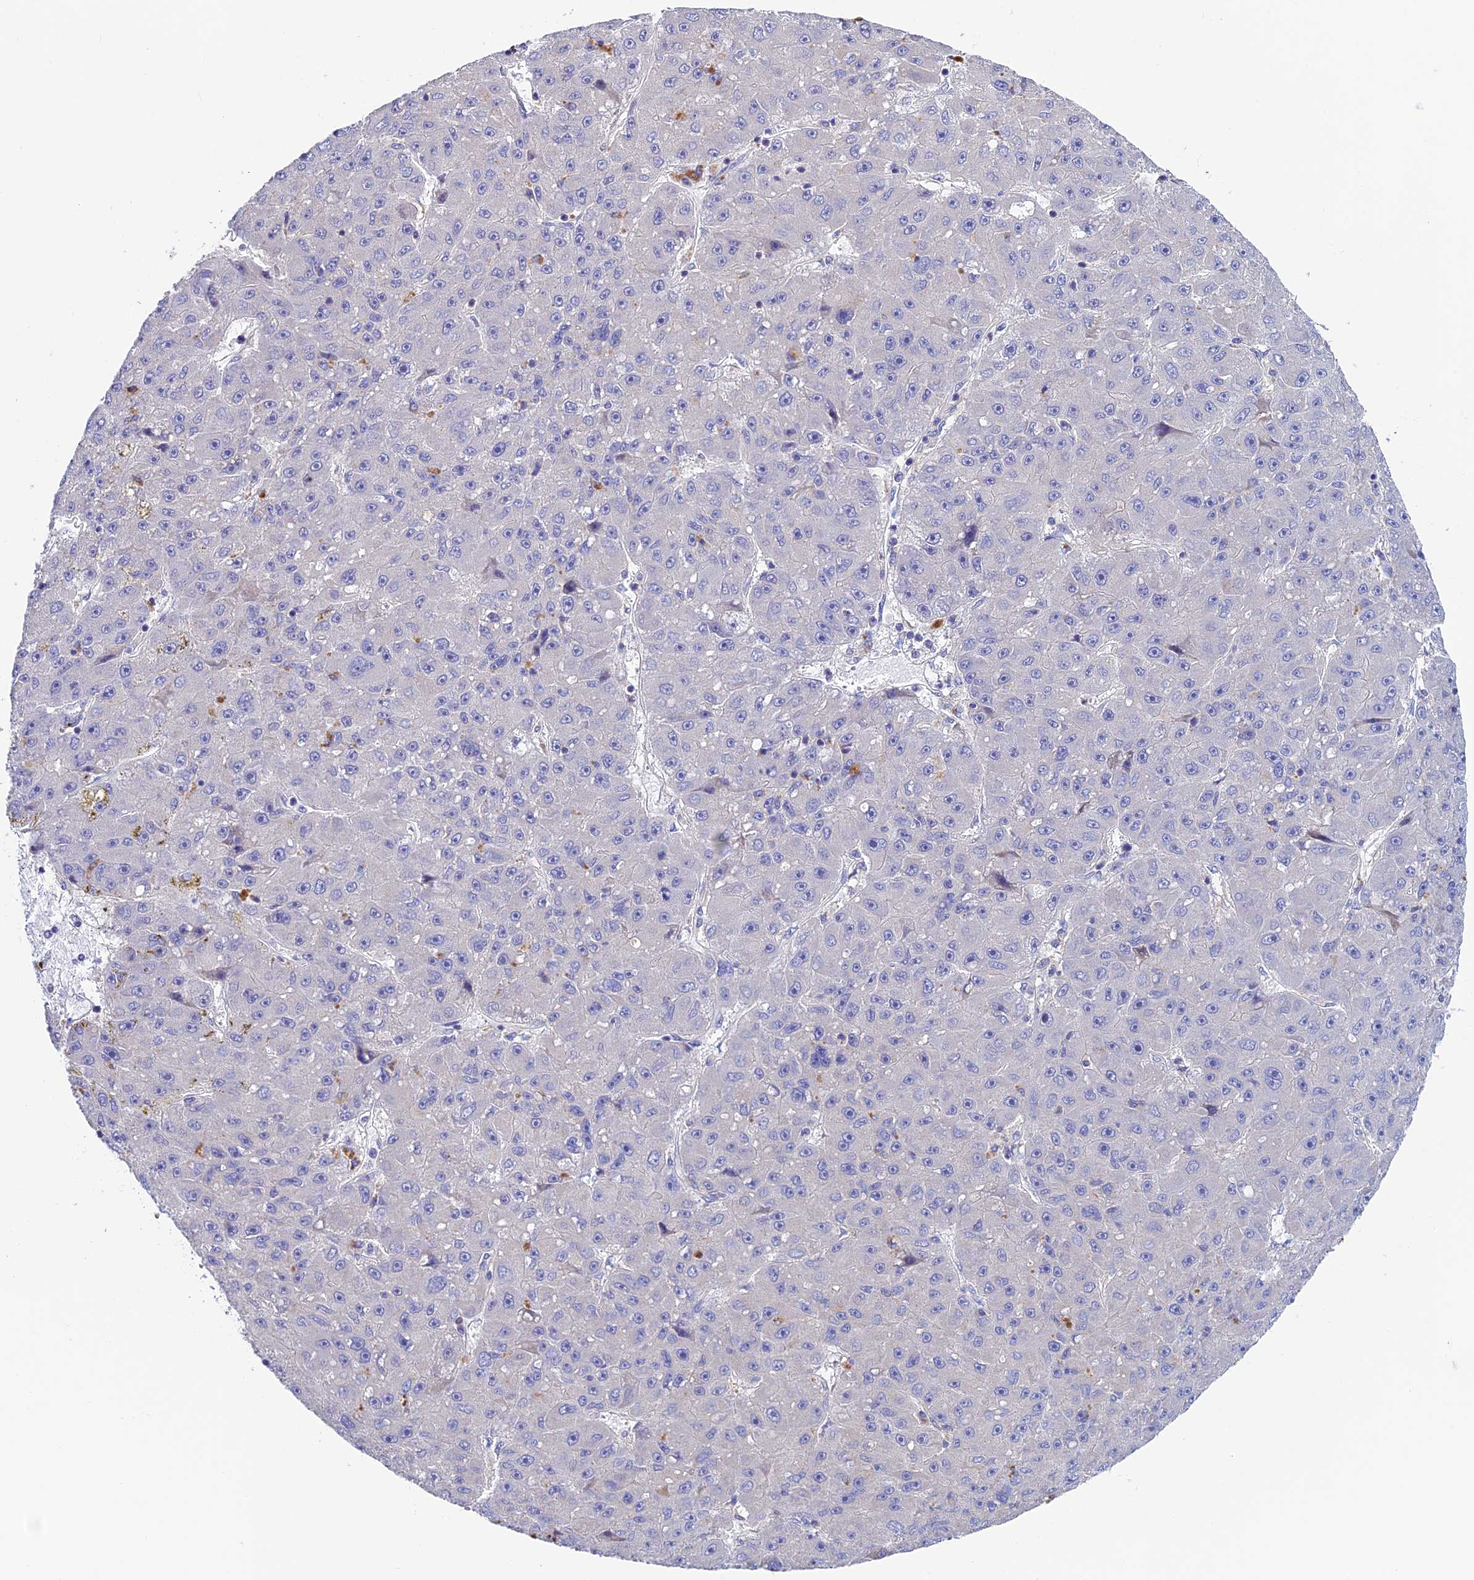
{"staining": {"intensity": "negative", "quantity": "none", "location": "none"}, "tissue": "liver cancer", "cell_type": "Tumor cells", "image_type": "cancer", "snomed": [{"axis": "morphology", "description": "Carcinoma, Hepatocellular, NOS"}, {"axis": "topography", "description": "Liver"}], "caption": "Histopathology image shows no protein positivity in tumor cells of hepatocellular carcinoma (liver) tissue.", "gene": "FAM178B", "patient": {"sex": "male", "age": 67}}